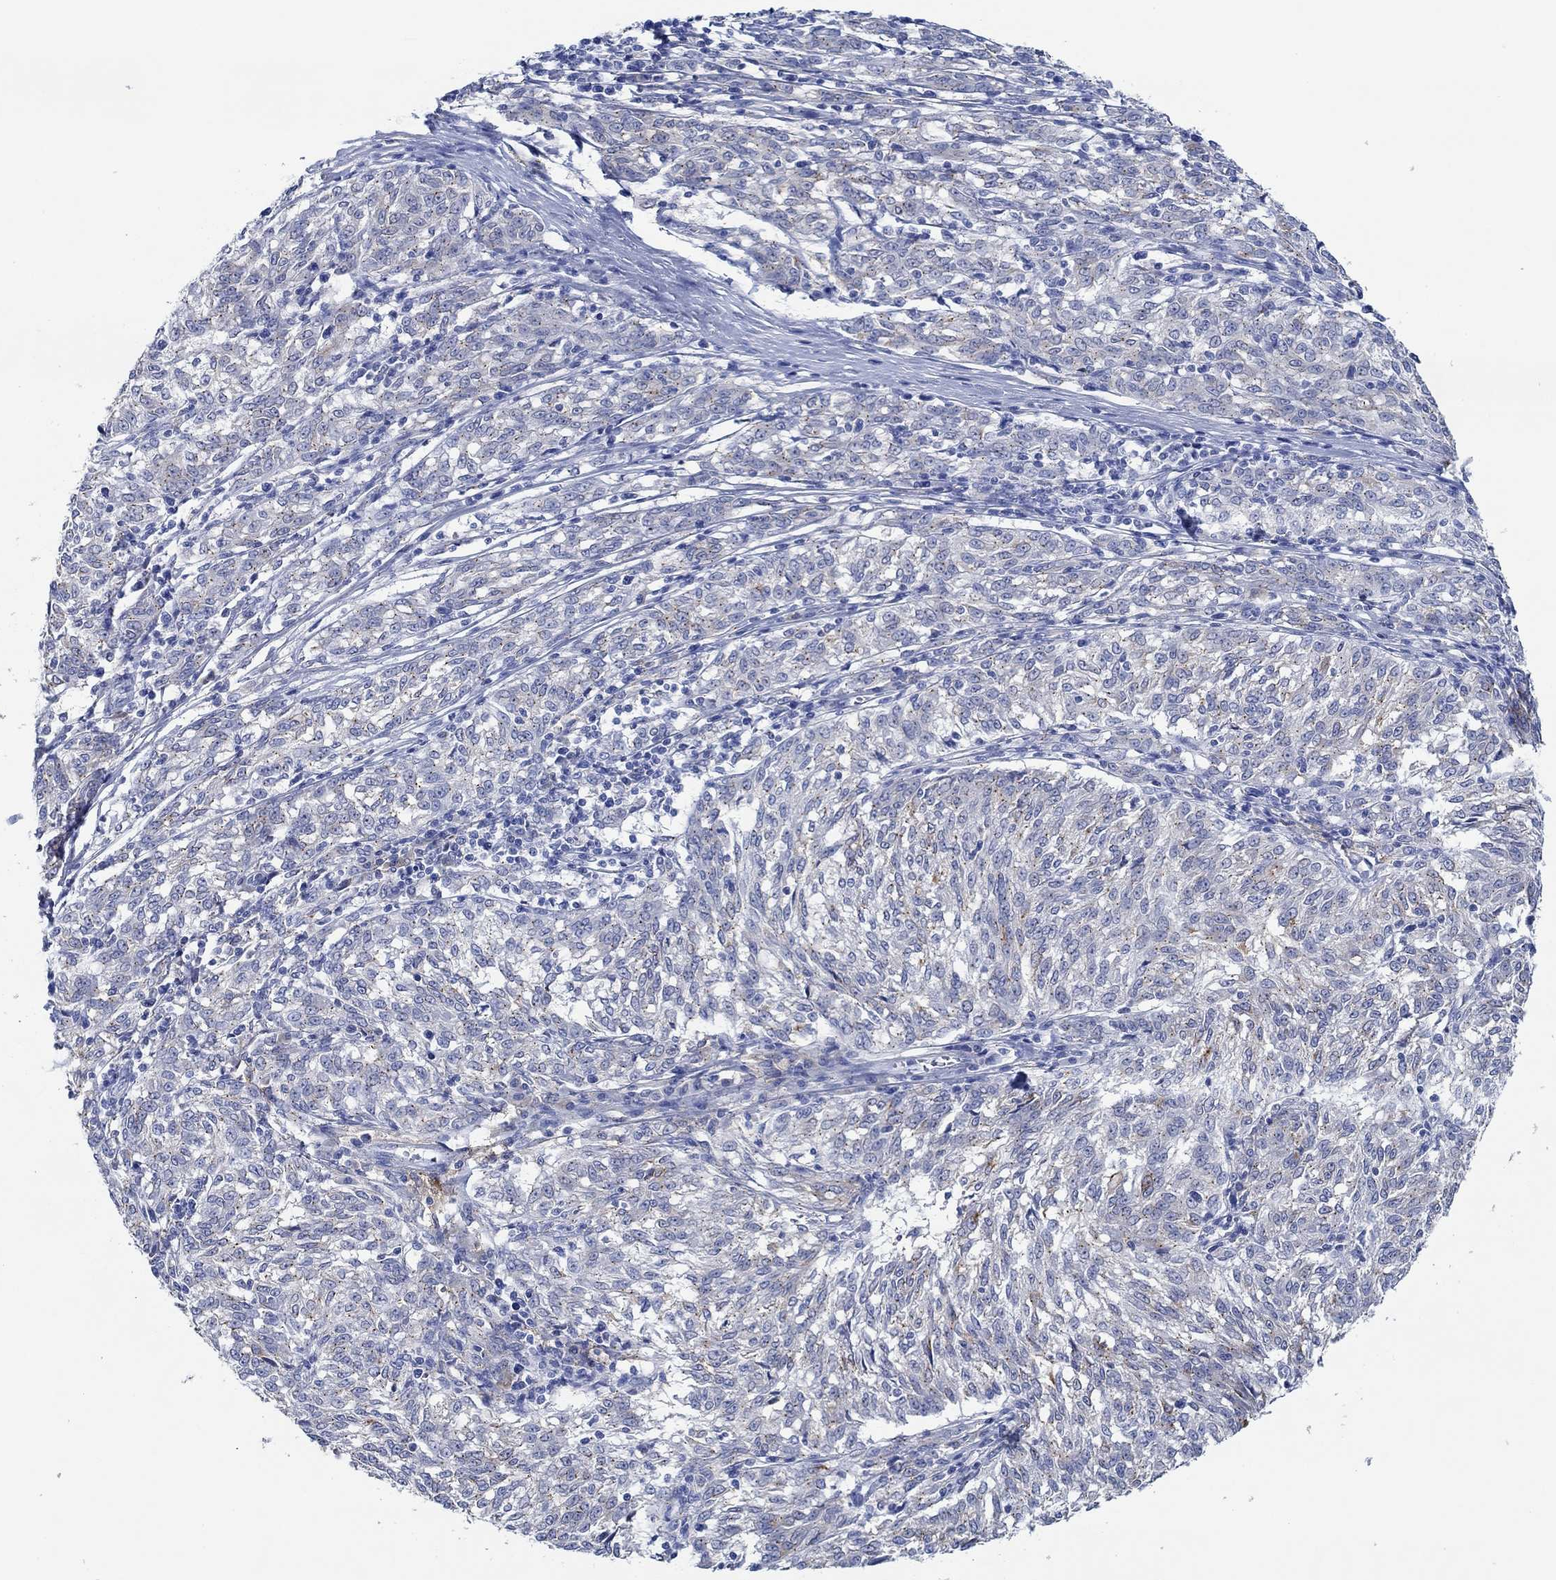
{"staining": {"intensity": "negative", "quantity": "none", "location": "none"}, "tissue": "melanoma", "cell_type": "Tumor cells", "image_type": "cancer", "snomed": [{"axis": "morphology", "description": "Malignant melanoma, NOS"}, {"axis": "topography", "description": "Skin"}], "caption": "Tumor cells show no significant positivity in melanoma.", "gene": "CPM", "patient": {"sex": "female", "age": 72}}